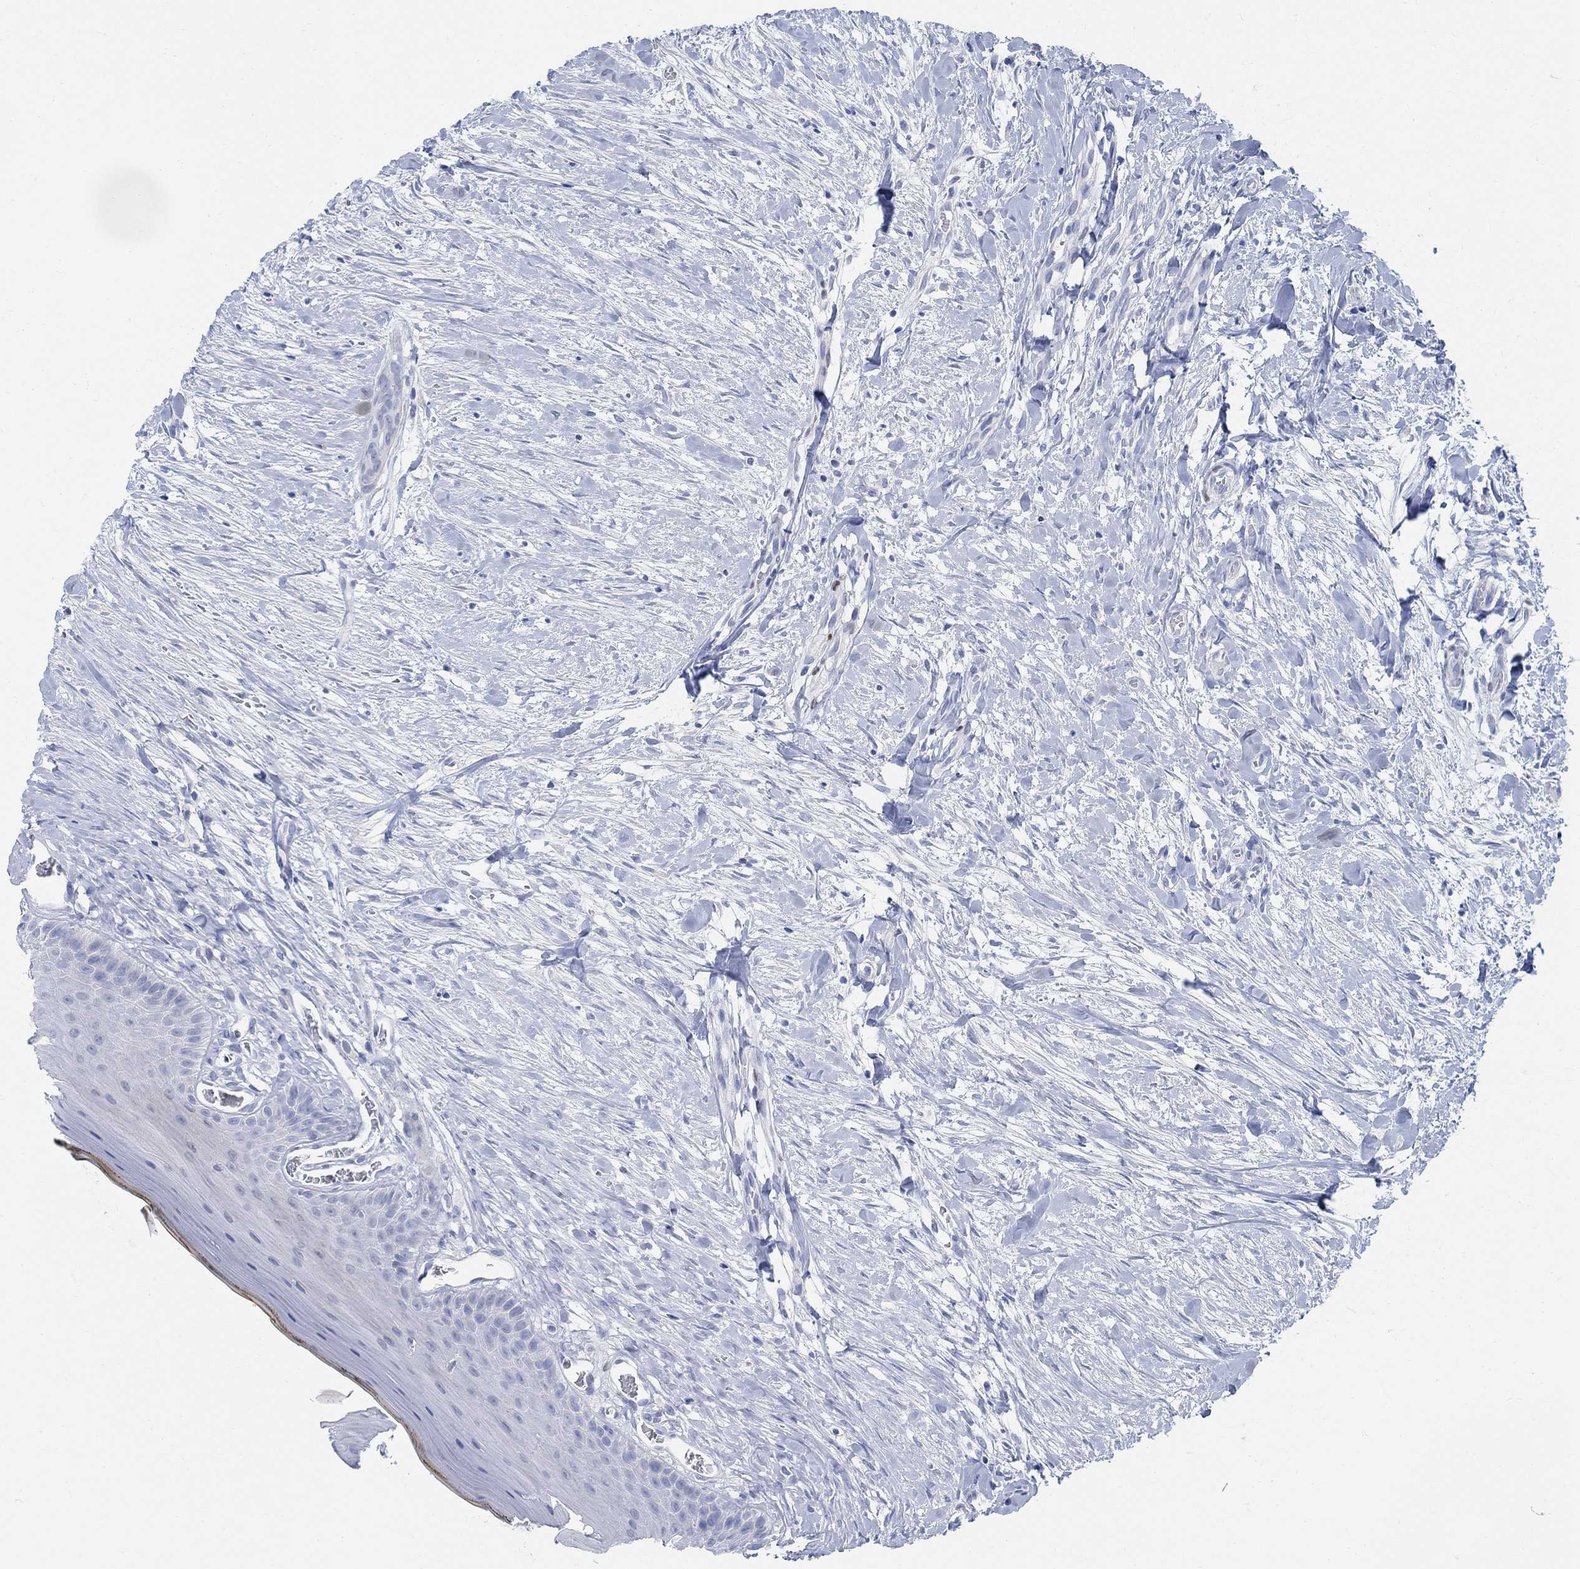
{"staining": {"intensity": "negative", "quantity": "none", "location": "none"}, "tissue": "oral mucosa", "cell_type": "Squamous epithelial cells", "image_type": "normal", "snomed": [{"axis": "morphology", "description": "Normal tissue, NOS"}, {"axis": "topography", "description": "Oral tissue"}], "caption": "Protein analysis of normal oral mucosa shows no significant positivity in squamous epithelial cells.", "gene": "RBM20", "patient": {"sex": "female", "age": 43}}